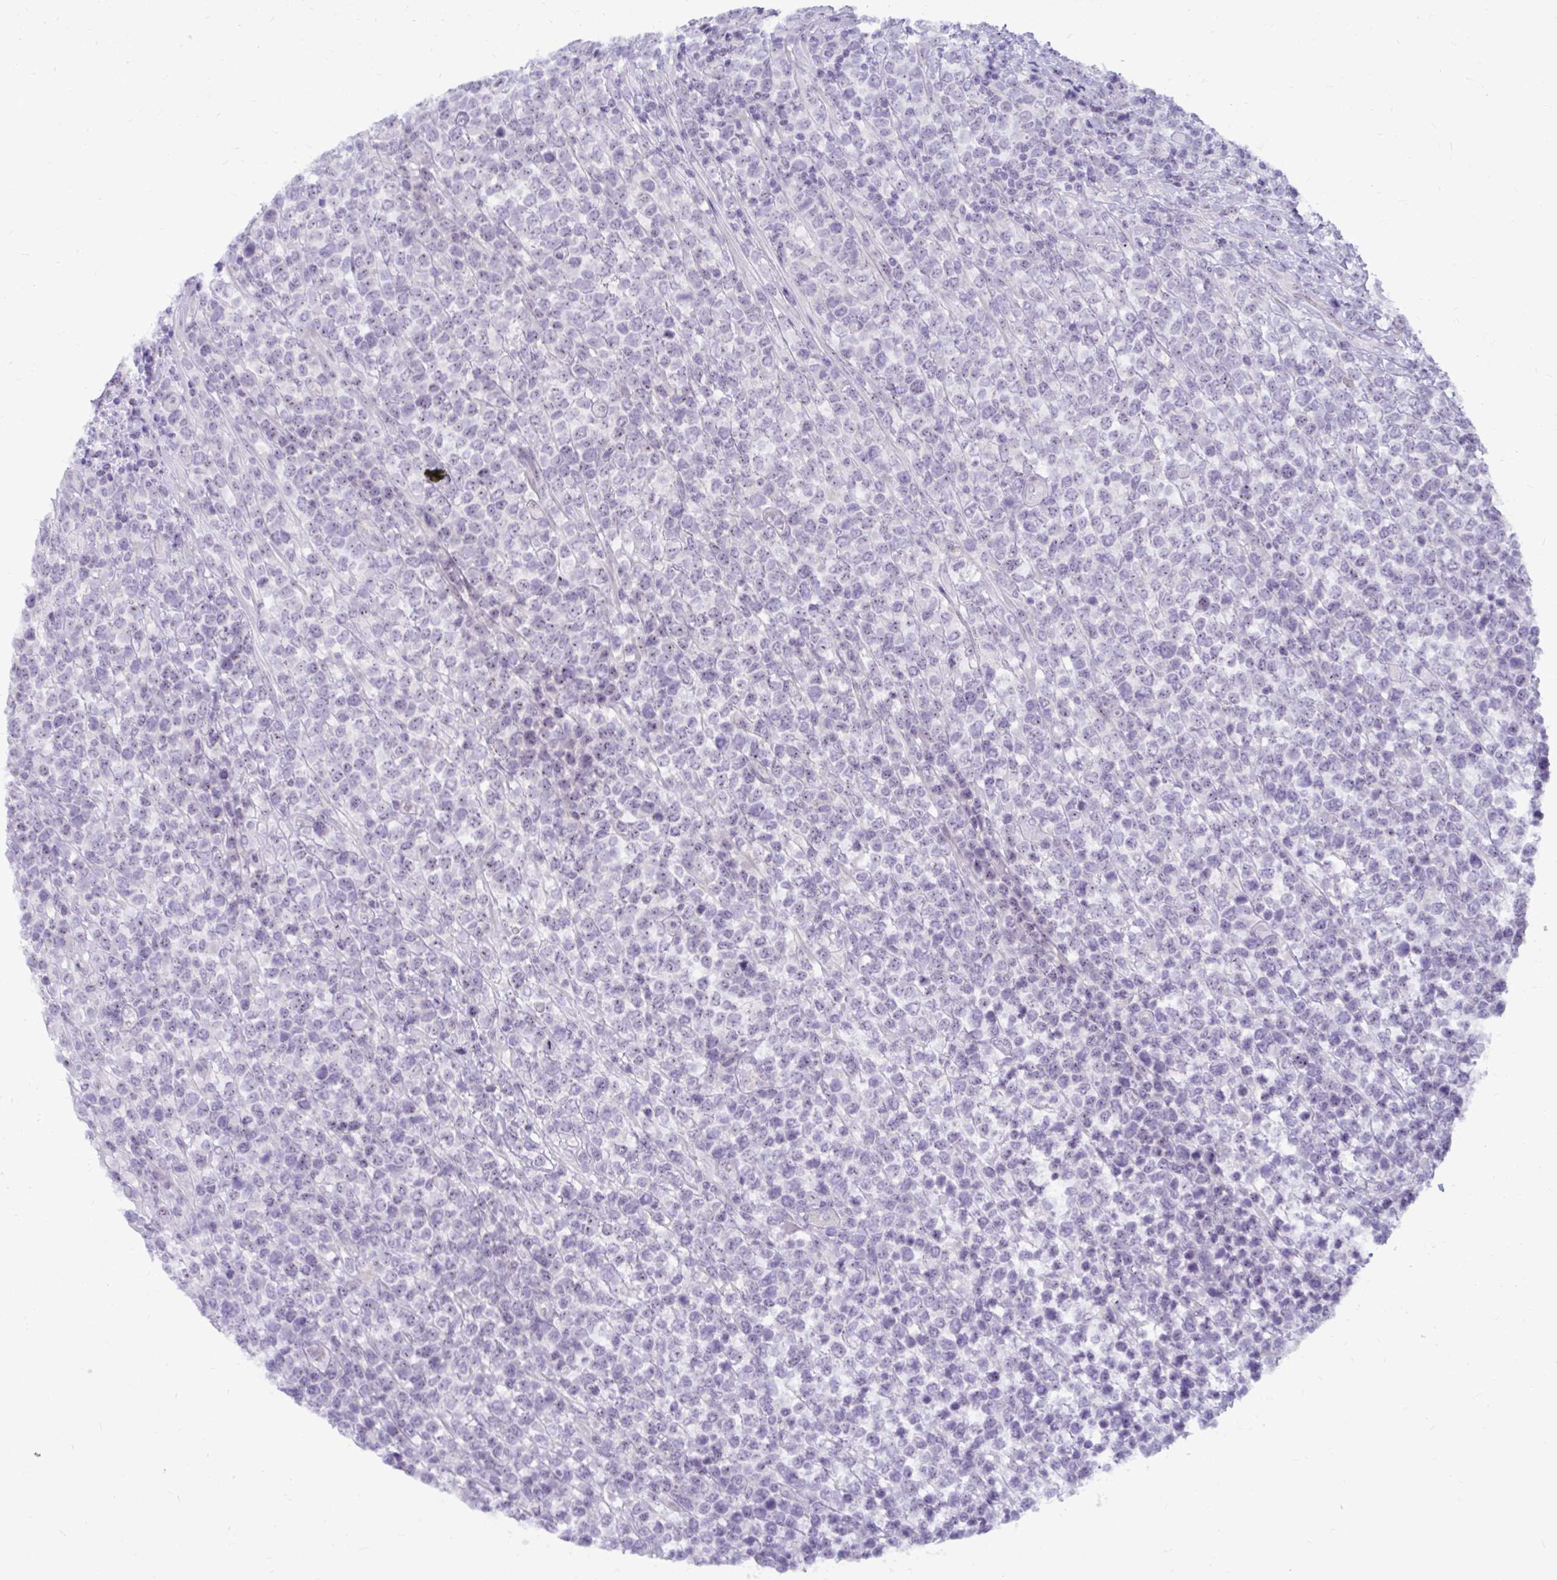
{"staining": {"intensity": "weak", "quantity": "<25%", "location": "nuclear"}, "tissue": "lymphoma", "cell_type": "Tumor cells", "image_type": "cancer", "snomed": [{"axis": "morphology", "description": "Malignant lymphoma, non-Hodgkin's type, High grade"}, {"axis": "topography", "description": "Soft tissue"}], "caption": "IHC of human lymphoma reveals no staining in tumor cells. (DAB immunohistochemistry (IHC) with hematoxylin counter stain).", "gene": "MUS81", "patient": {"sex": "female", "age": 56}}